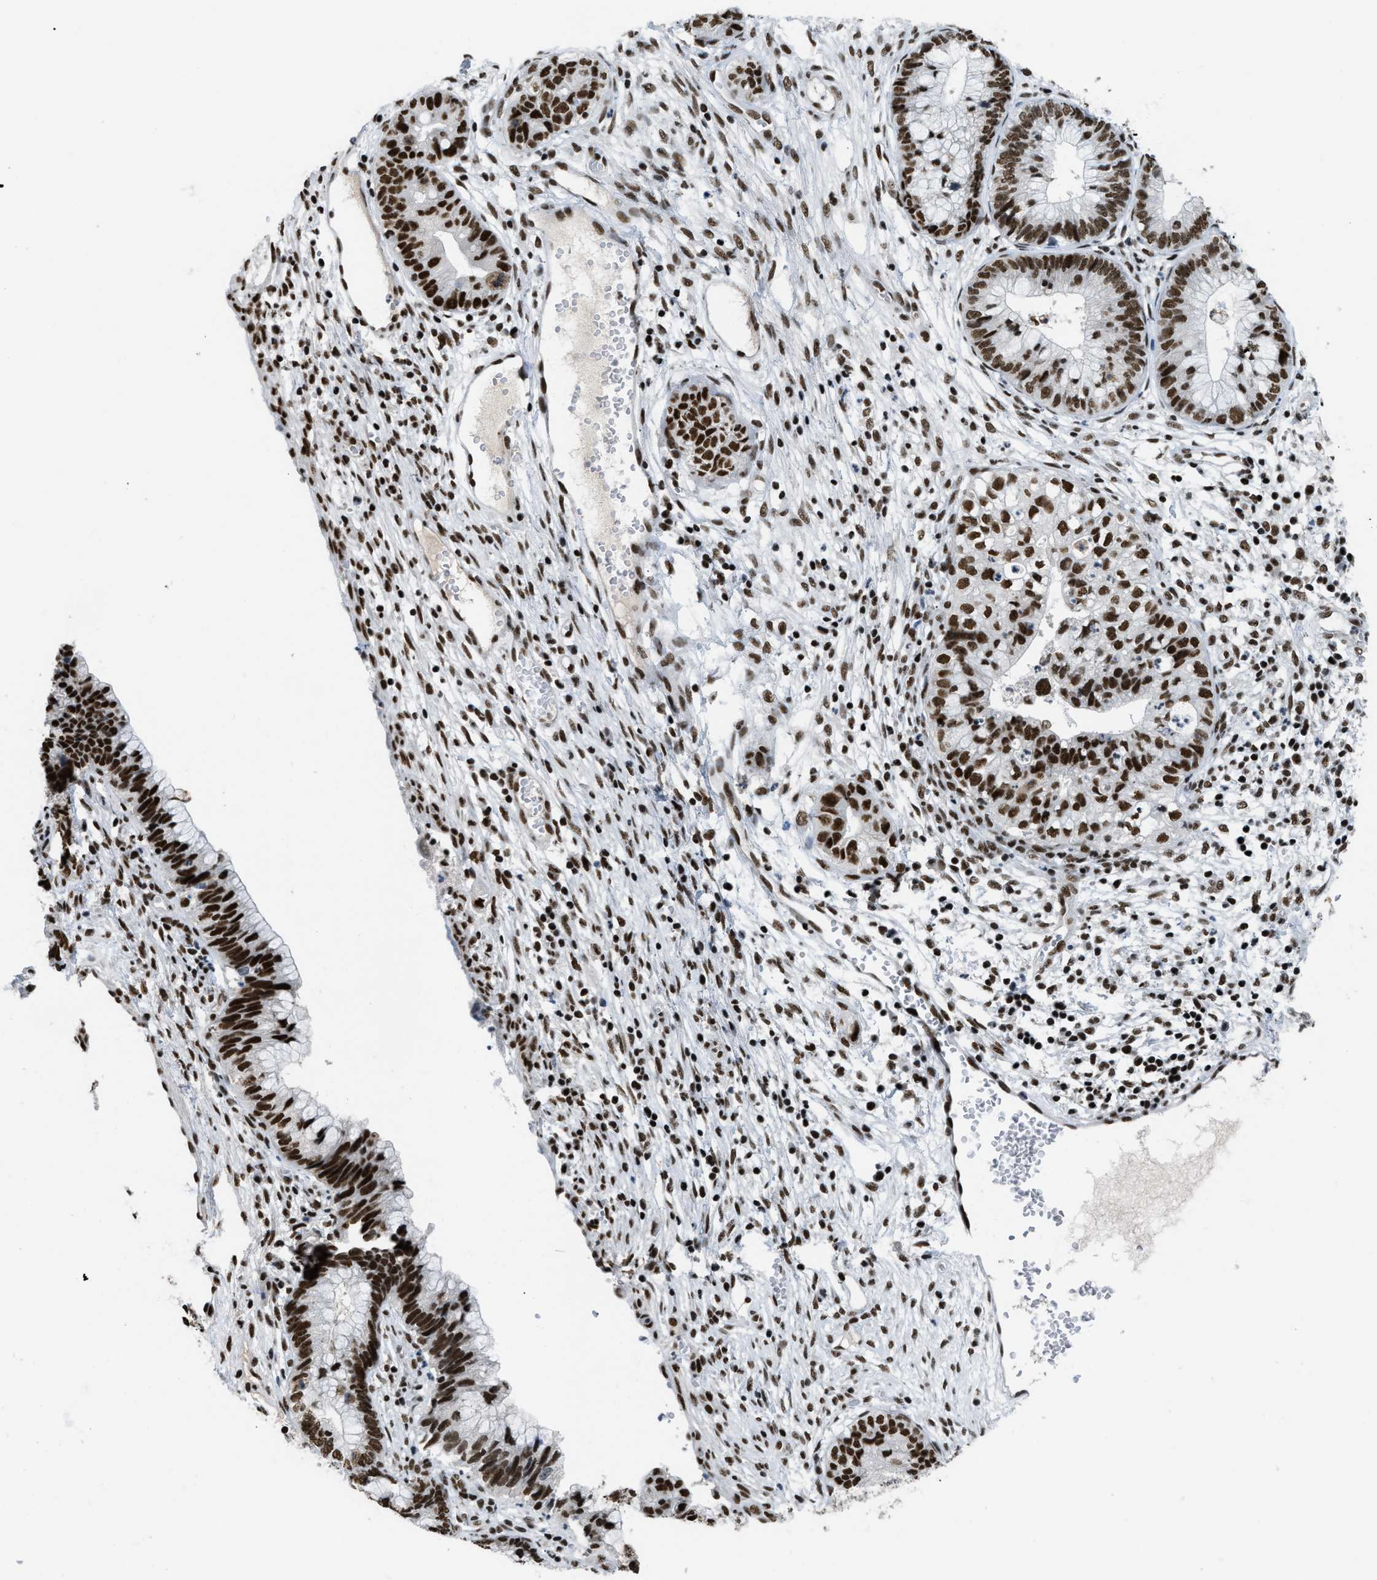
{"staining": {"intensity": "strong", "quantity": ">75%", "location": "nuclear"}, "tissue": "cervical cancer", "cell_type": "Tumor cells", "image_type": "cancer", "snomed": [{"axis": "morphology", "description": "Adenocarcinoma, NOS"}, {"axis": "topography", "description": "Cervix"}], "caption": "A photomicrograph of human cervical adenocarcinoma stained for a protein exhibits strong nuclear brown staining in tumor cells.", "gene": "SCAF4", "patient": {"sex": "female", "age": 44}}